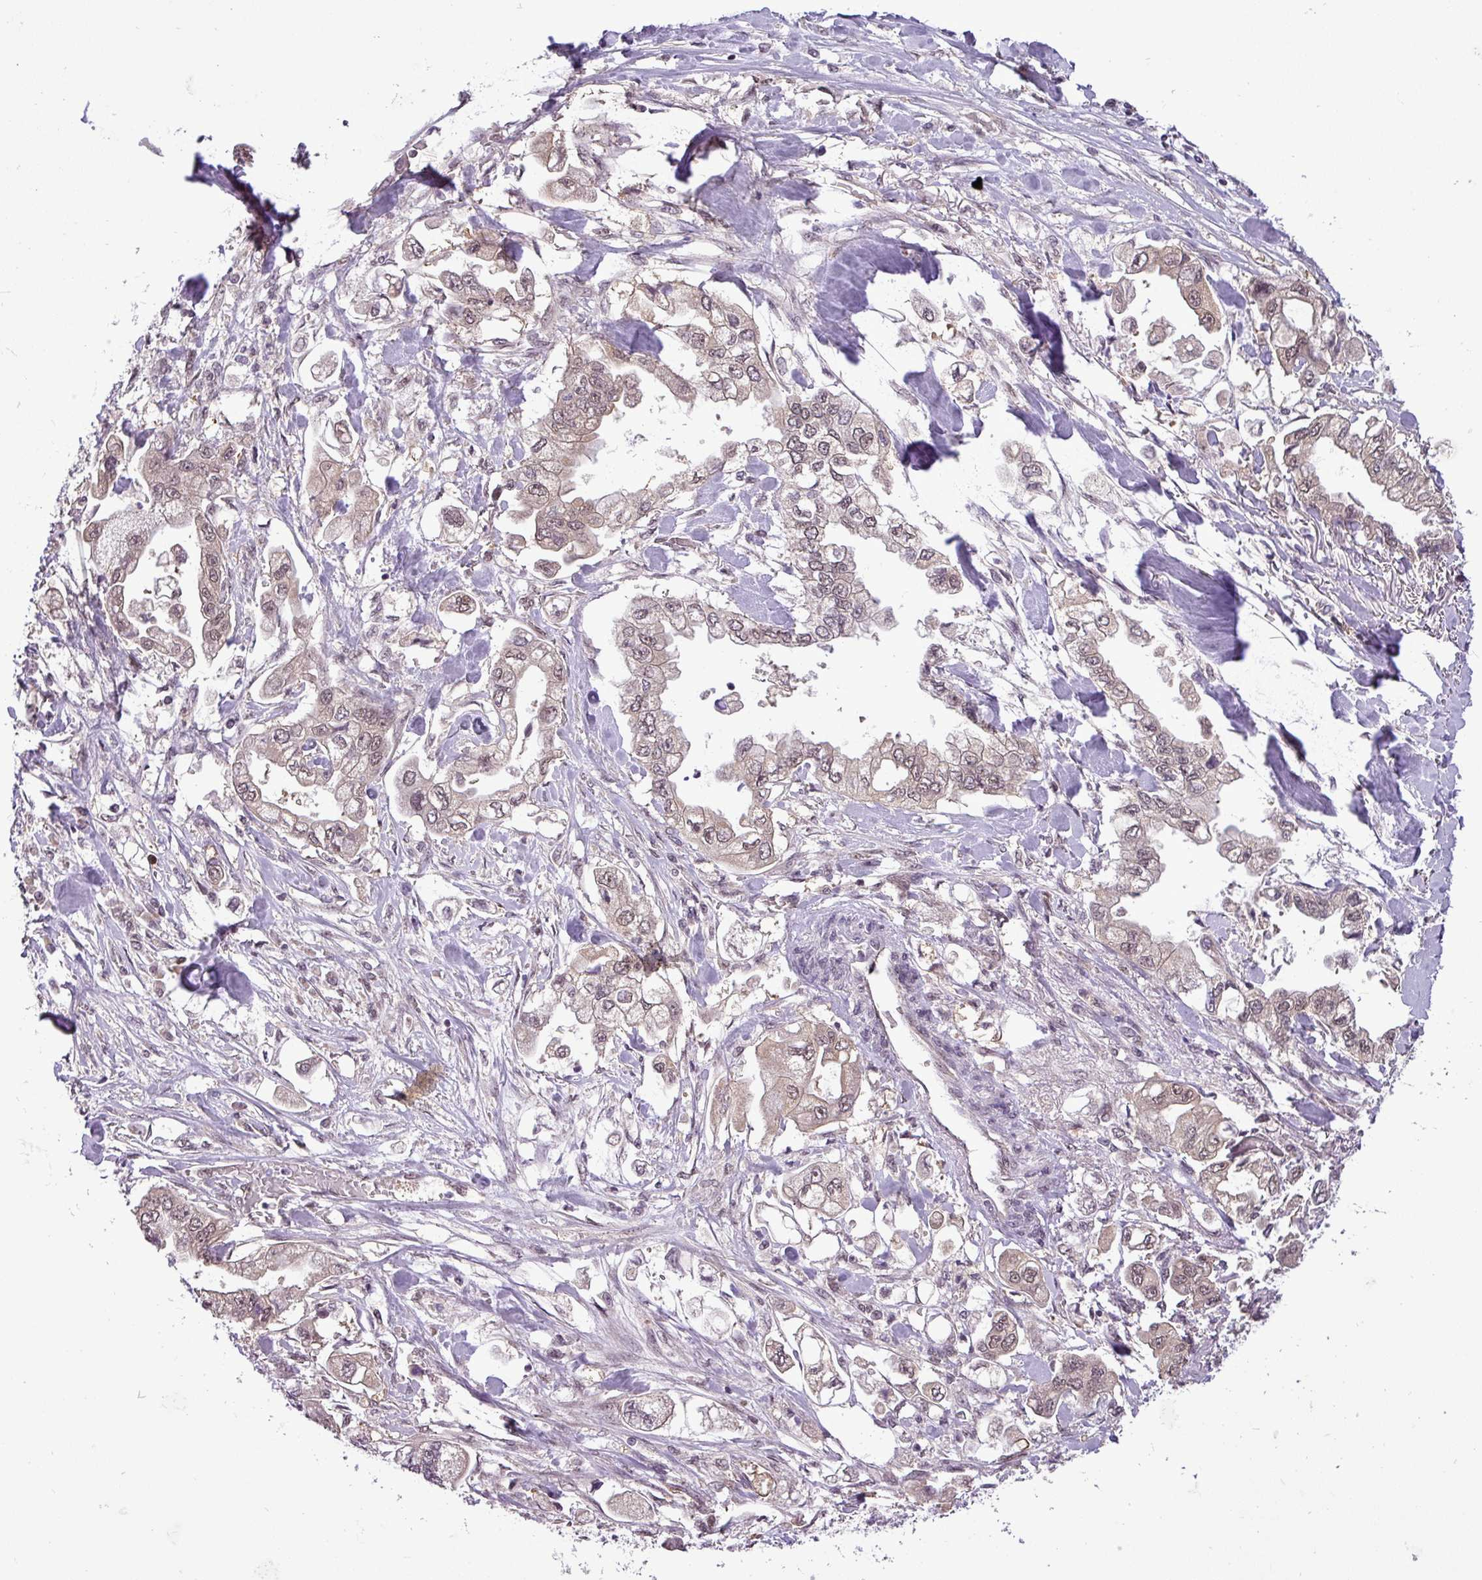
{"staining": {"intensity": "weak", "quantity": ">75%", "location": "nuclear"}, "tissue": "stomach cancer", "cell_type": "Tumor cells", "image_type": "cancer", "snomed": [{"axis": "morphology", "description": "Adenocarcinoma, NOS"}, {"axis": "topography", "description": "Stomach"}], "caption": "A brown stain highlights weak nuclear expression of a protein in stomach adenocarcinoma tumor cells.", "gene": "MFHAS1", "patient": {"sex": "male", "age": 62}}